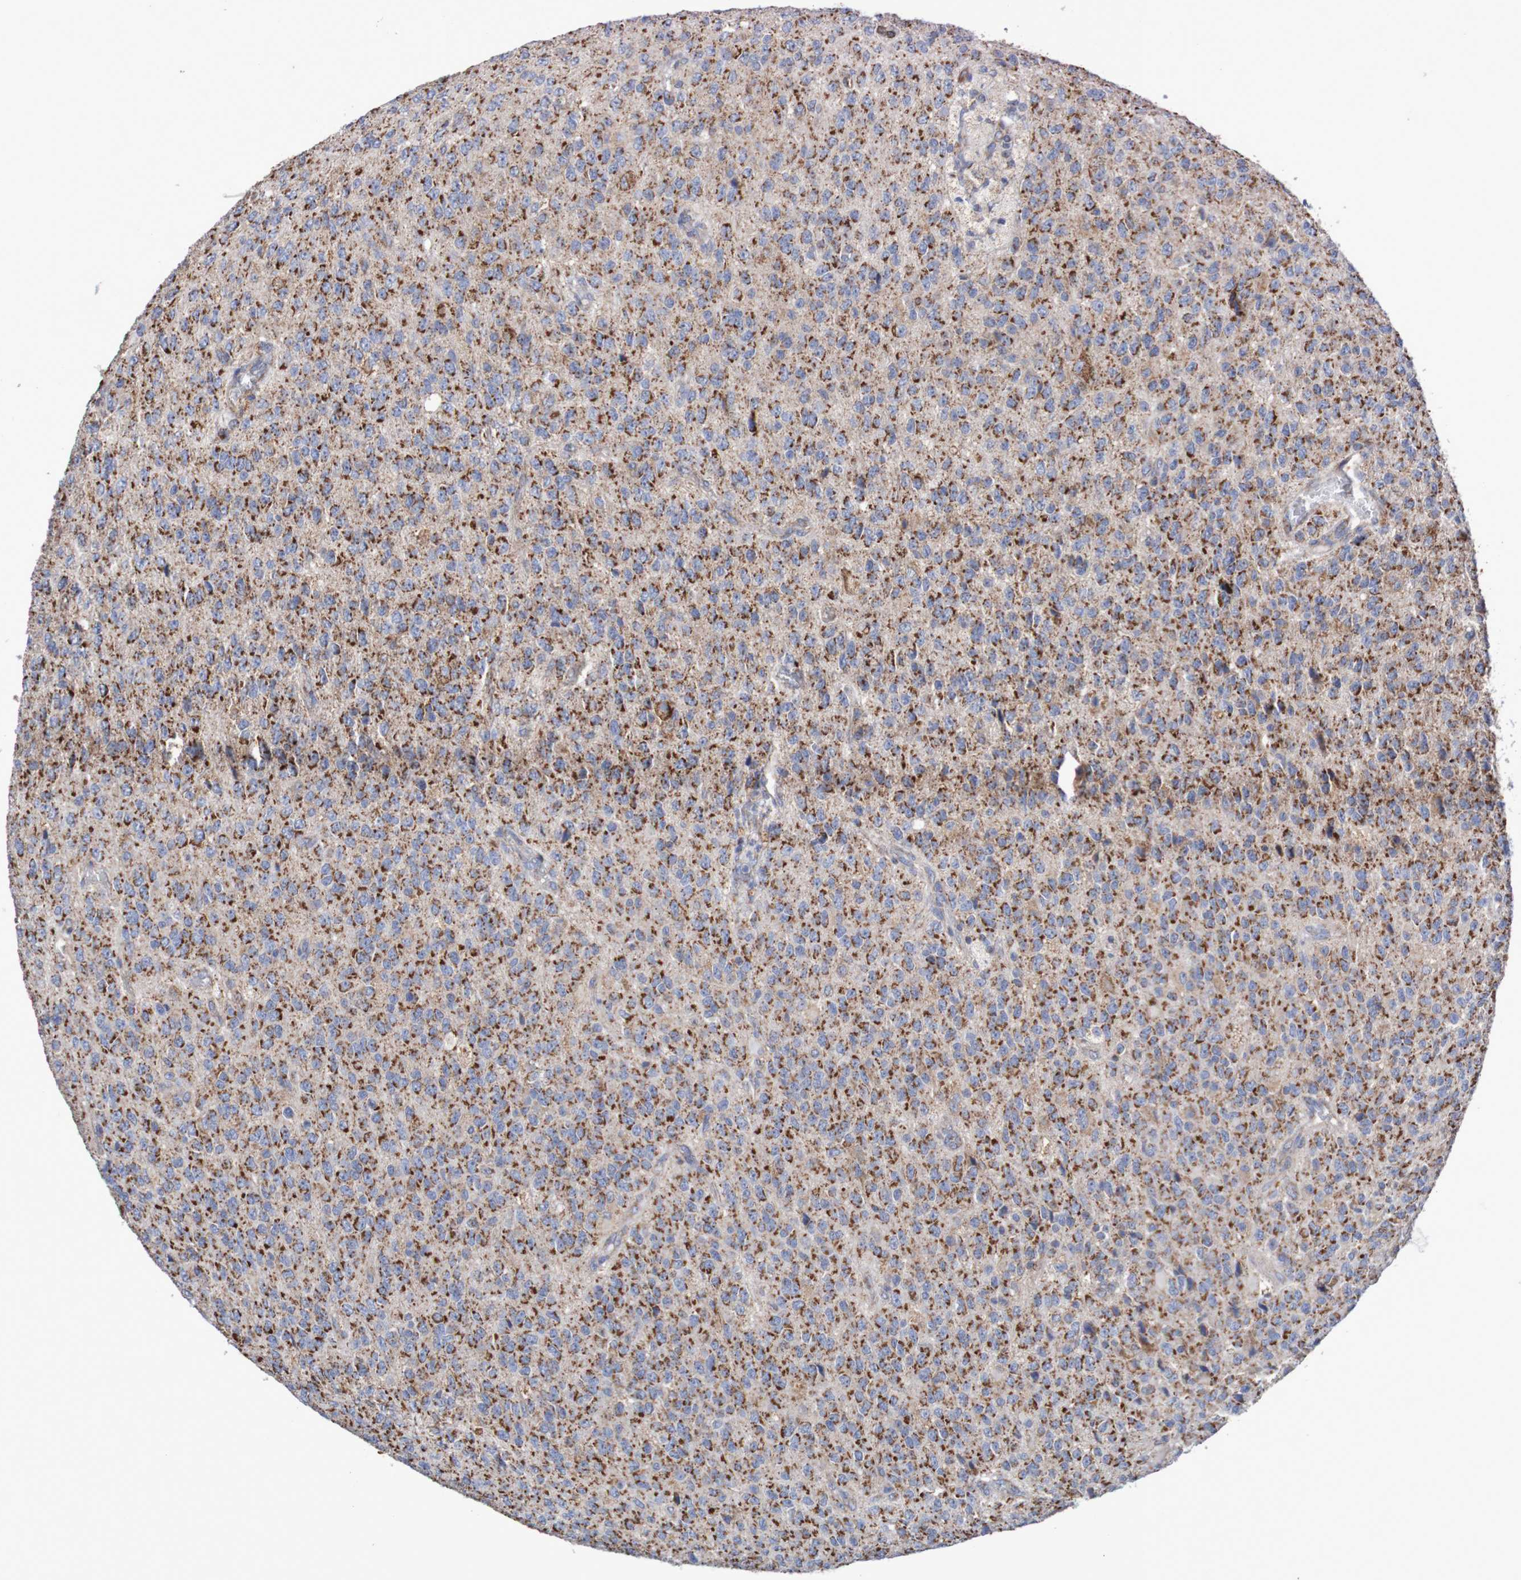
{"staining": {"intensity": "strong", "quantity": ">75%", "location": "cytoplasmic/membranous"}, "tissue": "glioma", "cell_type": "Tumor cells", "image_type": "cancer", "snomed": [{"axis": "morphology", "description": "Glioma, malignant, High grade"}, {"axis": "topography", "description": "pancreas cauda"}], "caption": "Immunohistochemical staining of human glioma reveals high levels of strong cytoplasmic/membranous protein expression in about >75% of tumor cells. (DAB (3,3'-diaminobenzidine) = brown stain, brightfield microscopy at high magnification).", "gene": "MMEL1", "patient": {"sex": "male", "age": 60}}